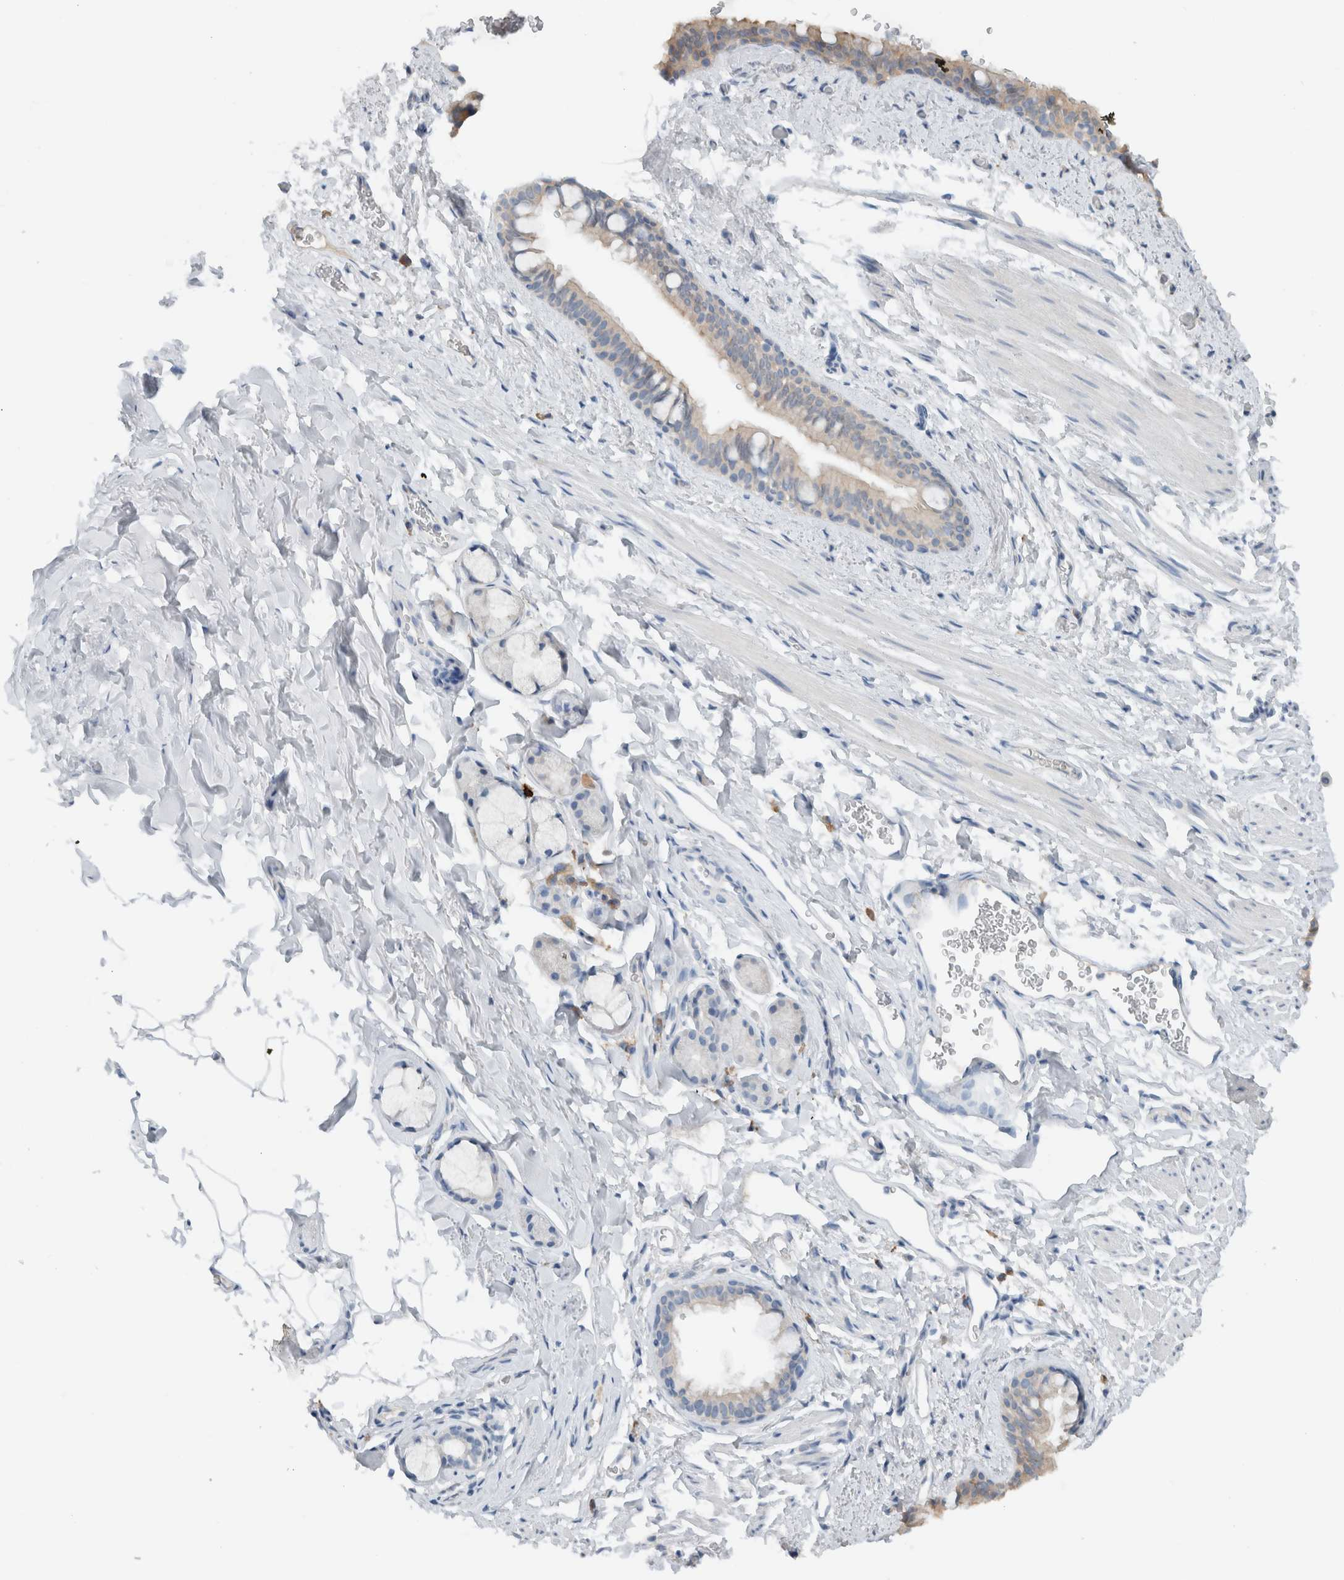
{"staining": {"intensity": "weak", "quantity": "25%-75%", "location": "cytoplasmic/membranous"}, "tissue": "bronchus", "cell_type": "Respiratory epithelial cells", "image_type": "normal", "snomed": [{"axis": "morphology", "description": "Normal tissue, NOS"}, {"axis": "topography", "description": "Cartilage tissue"}, {"axis": "topography", "description": "Bronchus"}, {"axis": "topography", "description": "Lung"}], "caption": "The micrograph exhibits a brown stain indicating the presence of a protein in the cytoplasmic/membranous of respiratory epithelial cells in bronchus. (IHC, brightfield microscopy, high magnification).", "gene": "DUOX1", "patient": {"sex": "male", "age": 64}}